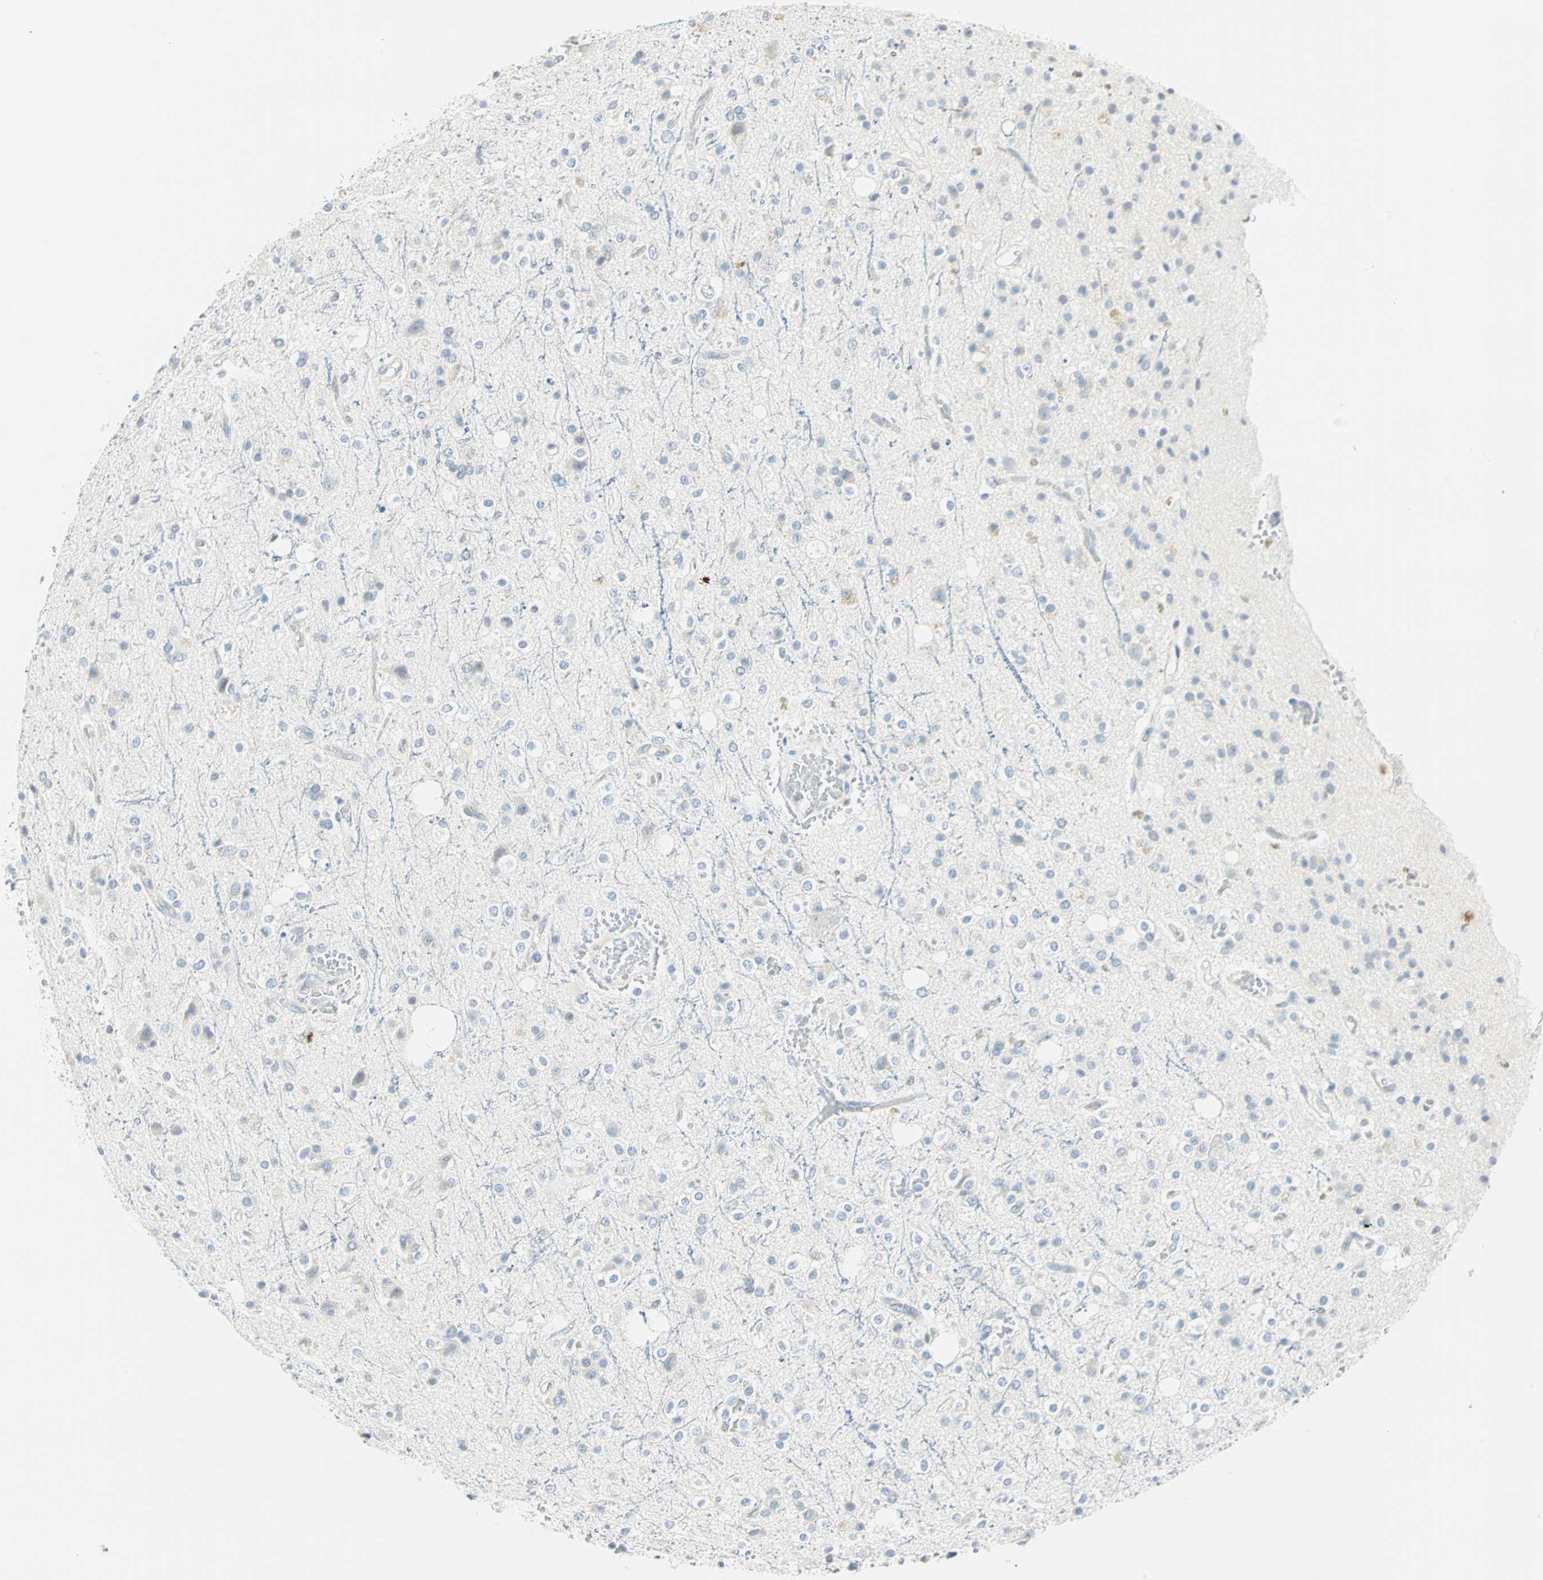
{"staining": {"intensity": "negative", "quantity": "none", "location": "none"}, "tissue": "glioma", "cell_type": "Tumor cells", "image_type": "cancer", "snomed": [{"axis": "morphology", "description": "Glioma, malignant, High grade"}, {"axis": "topography", "description": "Brain"}], "caption": "A photomicrograph of glioma stained for a protein reveals no brown staining in tumor cells.", "gene": "MLLT10", "patient": {"sex": "male", "age": 47}}